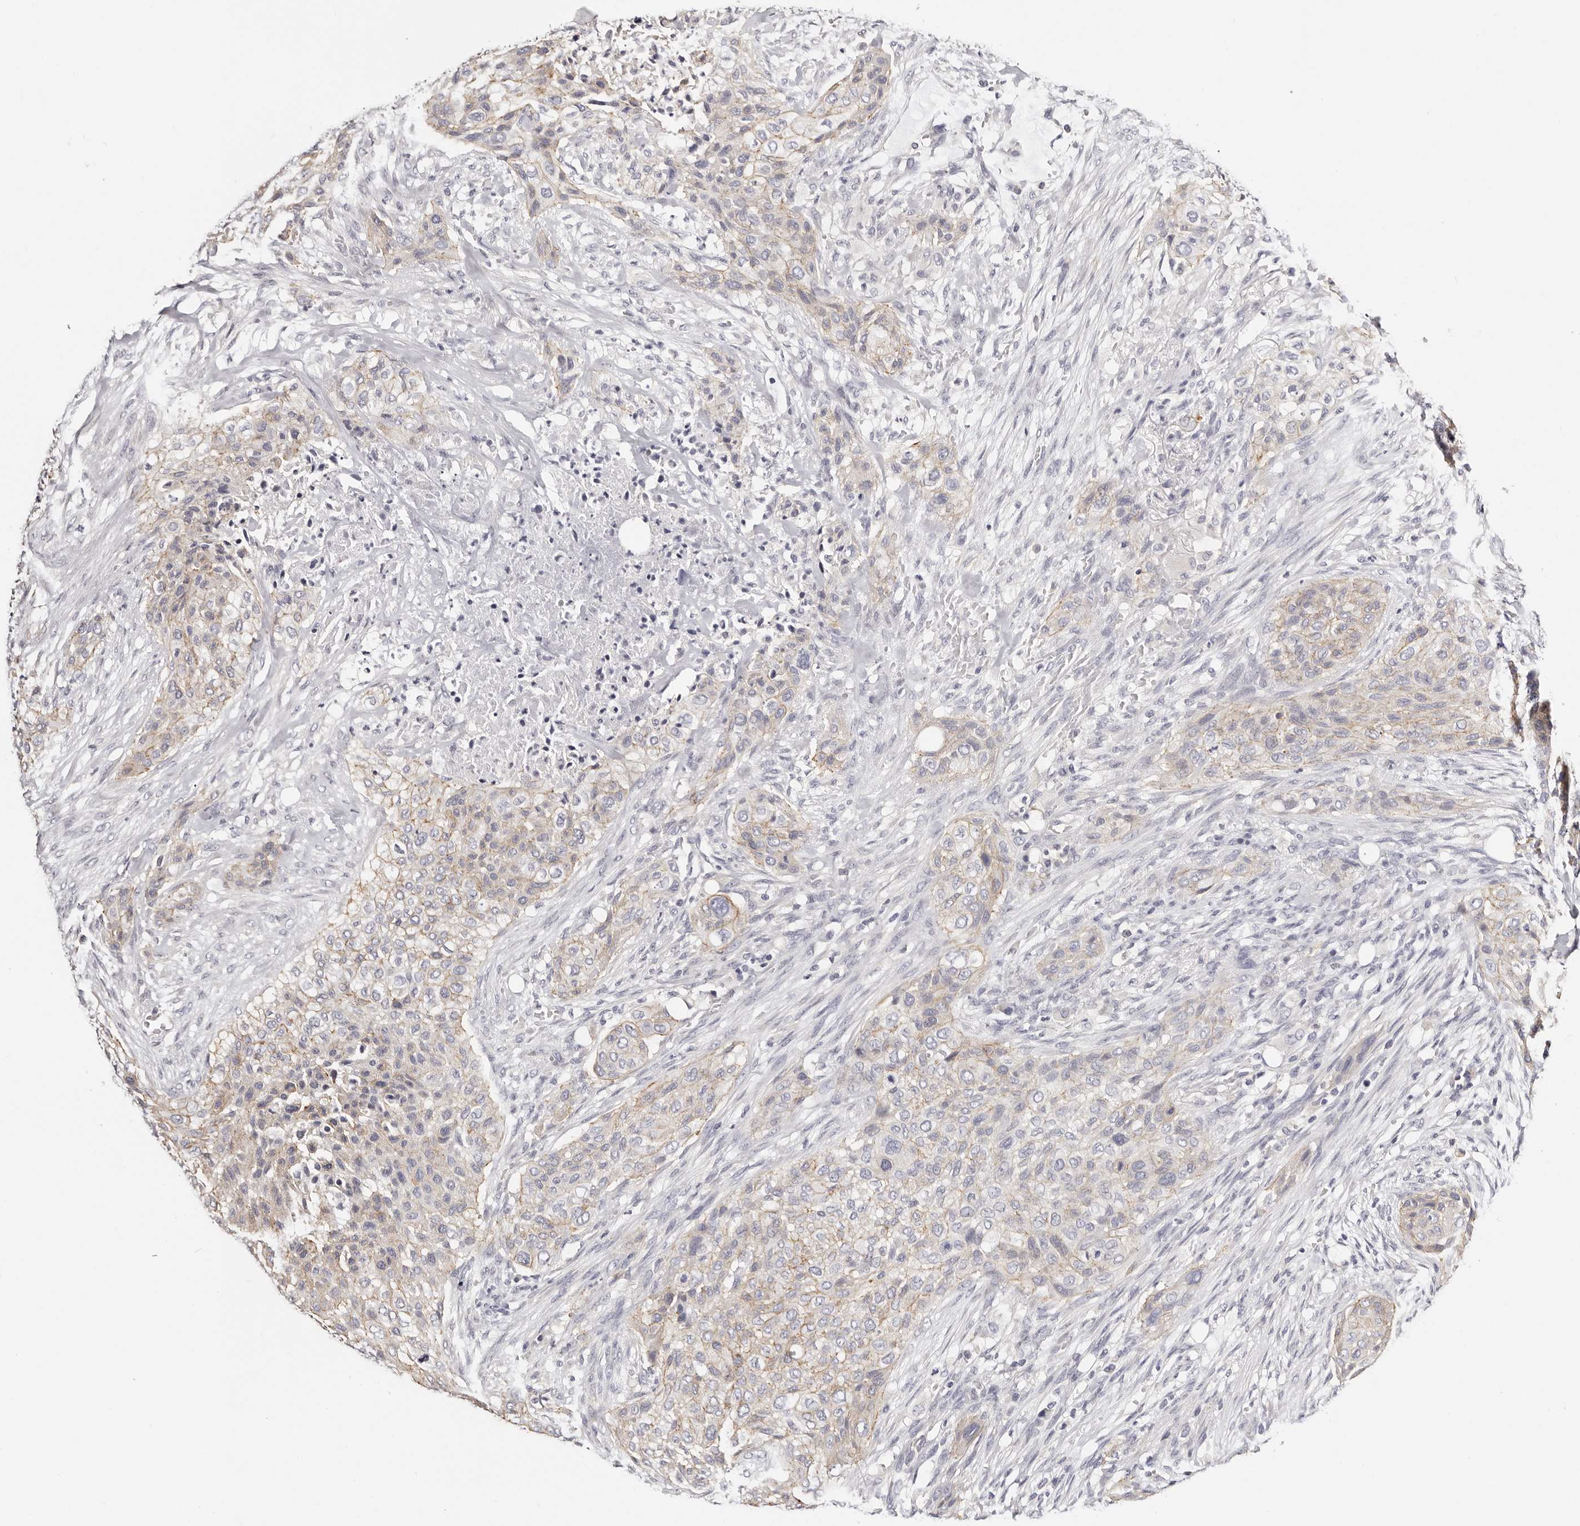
{"staining": {"intensity": "weak", "quantity": "25%-75%", "location": "cytoplasmic/membranous"}, "tissue": "urothelial cancer", "cell_type": "Tumor cells", "image_type": "cancer", "snomed": [{"axis": "morphology", "description": "Urothelial carcinoma, High grade"}, {"axis": "topography", "description": "Urinary bladder"}], "caption": "Human high-grade urothelial carcinoma stained with a protein marker demonstrates weak staining in tumor cells.", "gene": "ROM1", "patient": {"sex": "male", "age": 35}}